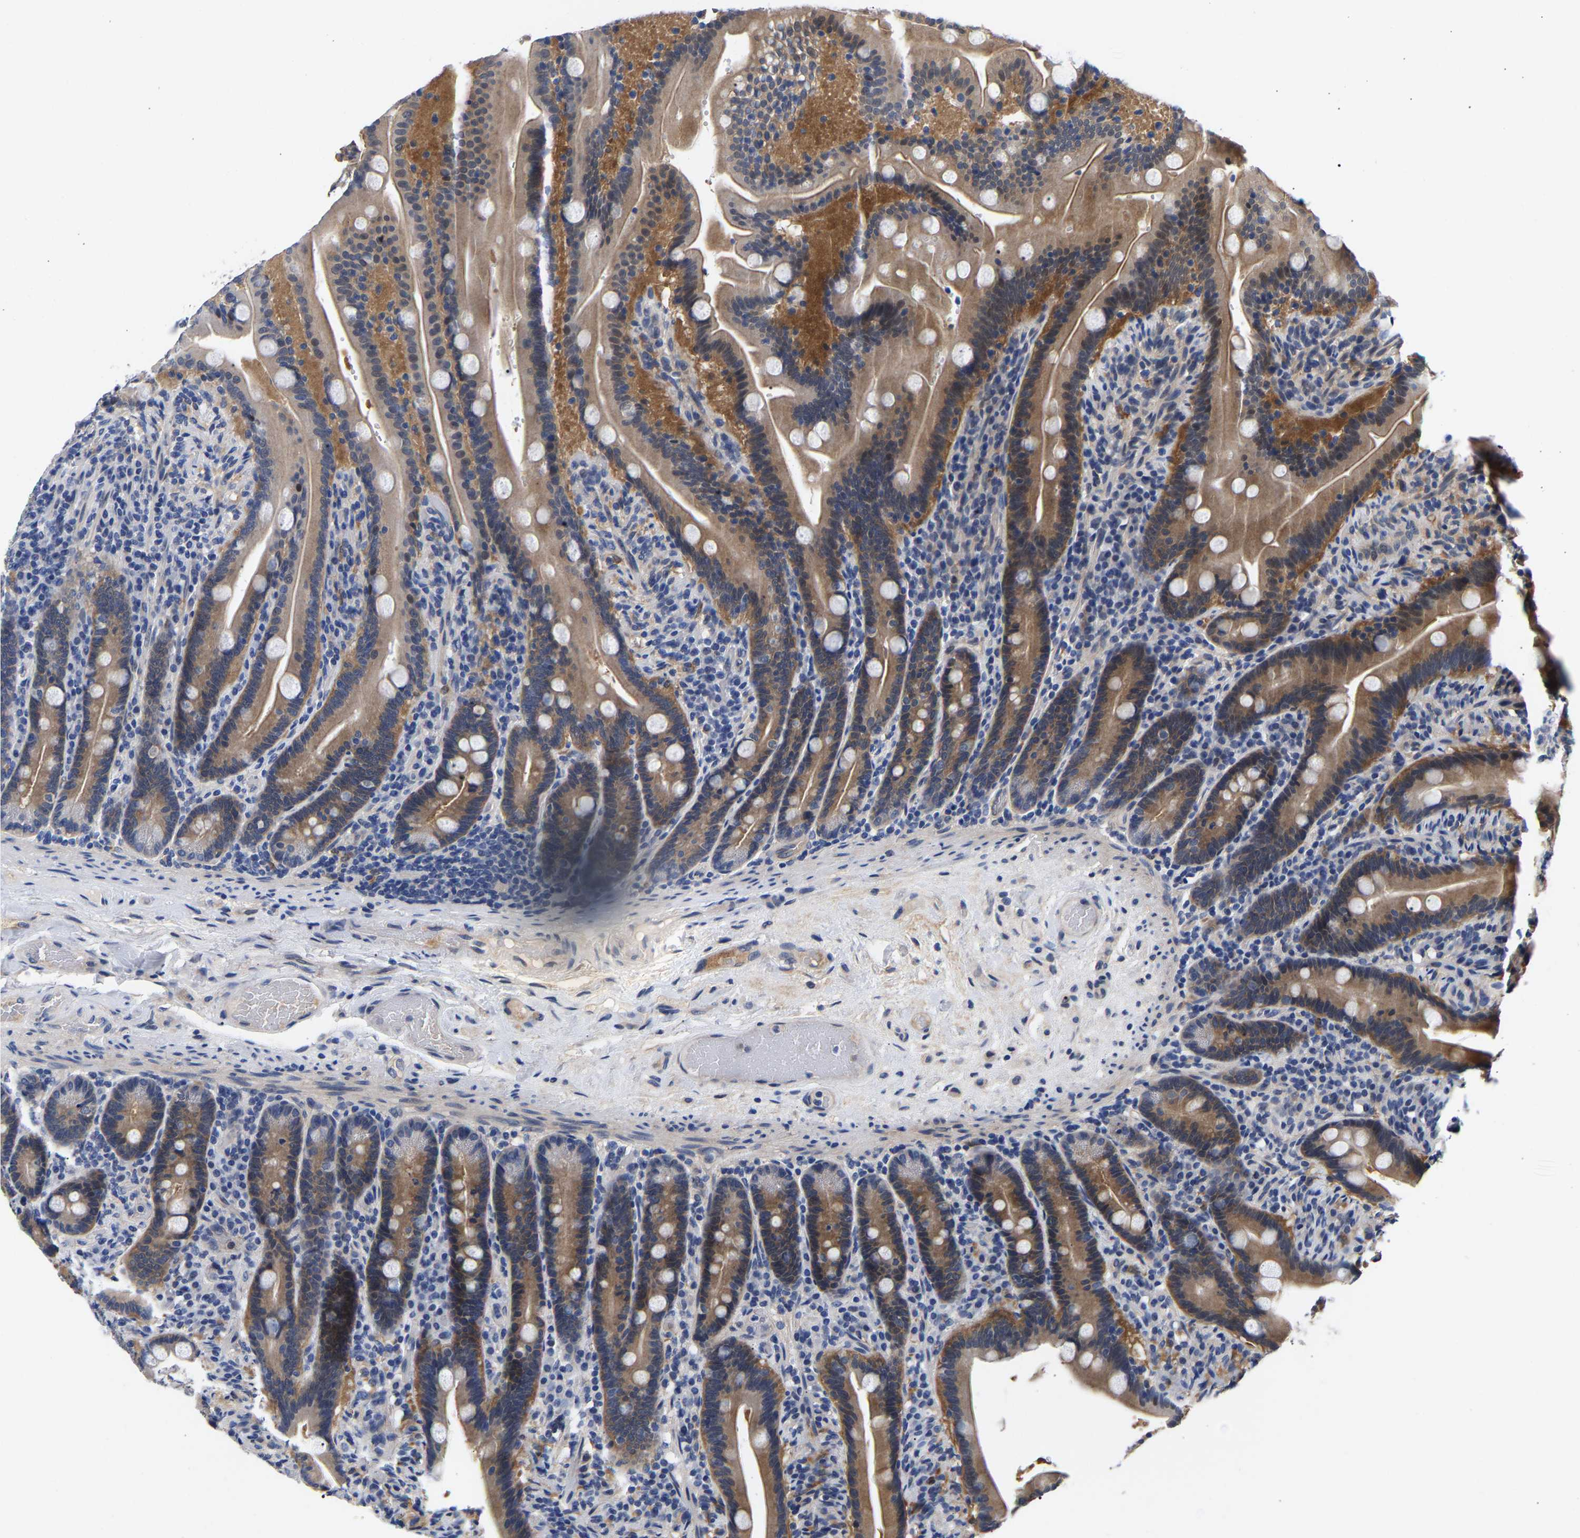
{"staining": {"intensity": "weak", "quantity": "<25%", "location": "cytoplasmic/membranous"}, "tissue": "duodenum", "cell_type": "Glandular cells", "image_type": "normal", "snomed": [{"axis": "morphology", "description": "Normal tissue, NOS"}, {"axis": "topography", "description": "Duodenum"}], "caption": "Glandular cells show no significant protein staining in normal duodenum. The staining is performed using DAB brown chromogen with nuclei counter-stained in using hematoxylin.", "gene": "CCDC6", "patient": {"sex": "male", "age": 54}}